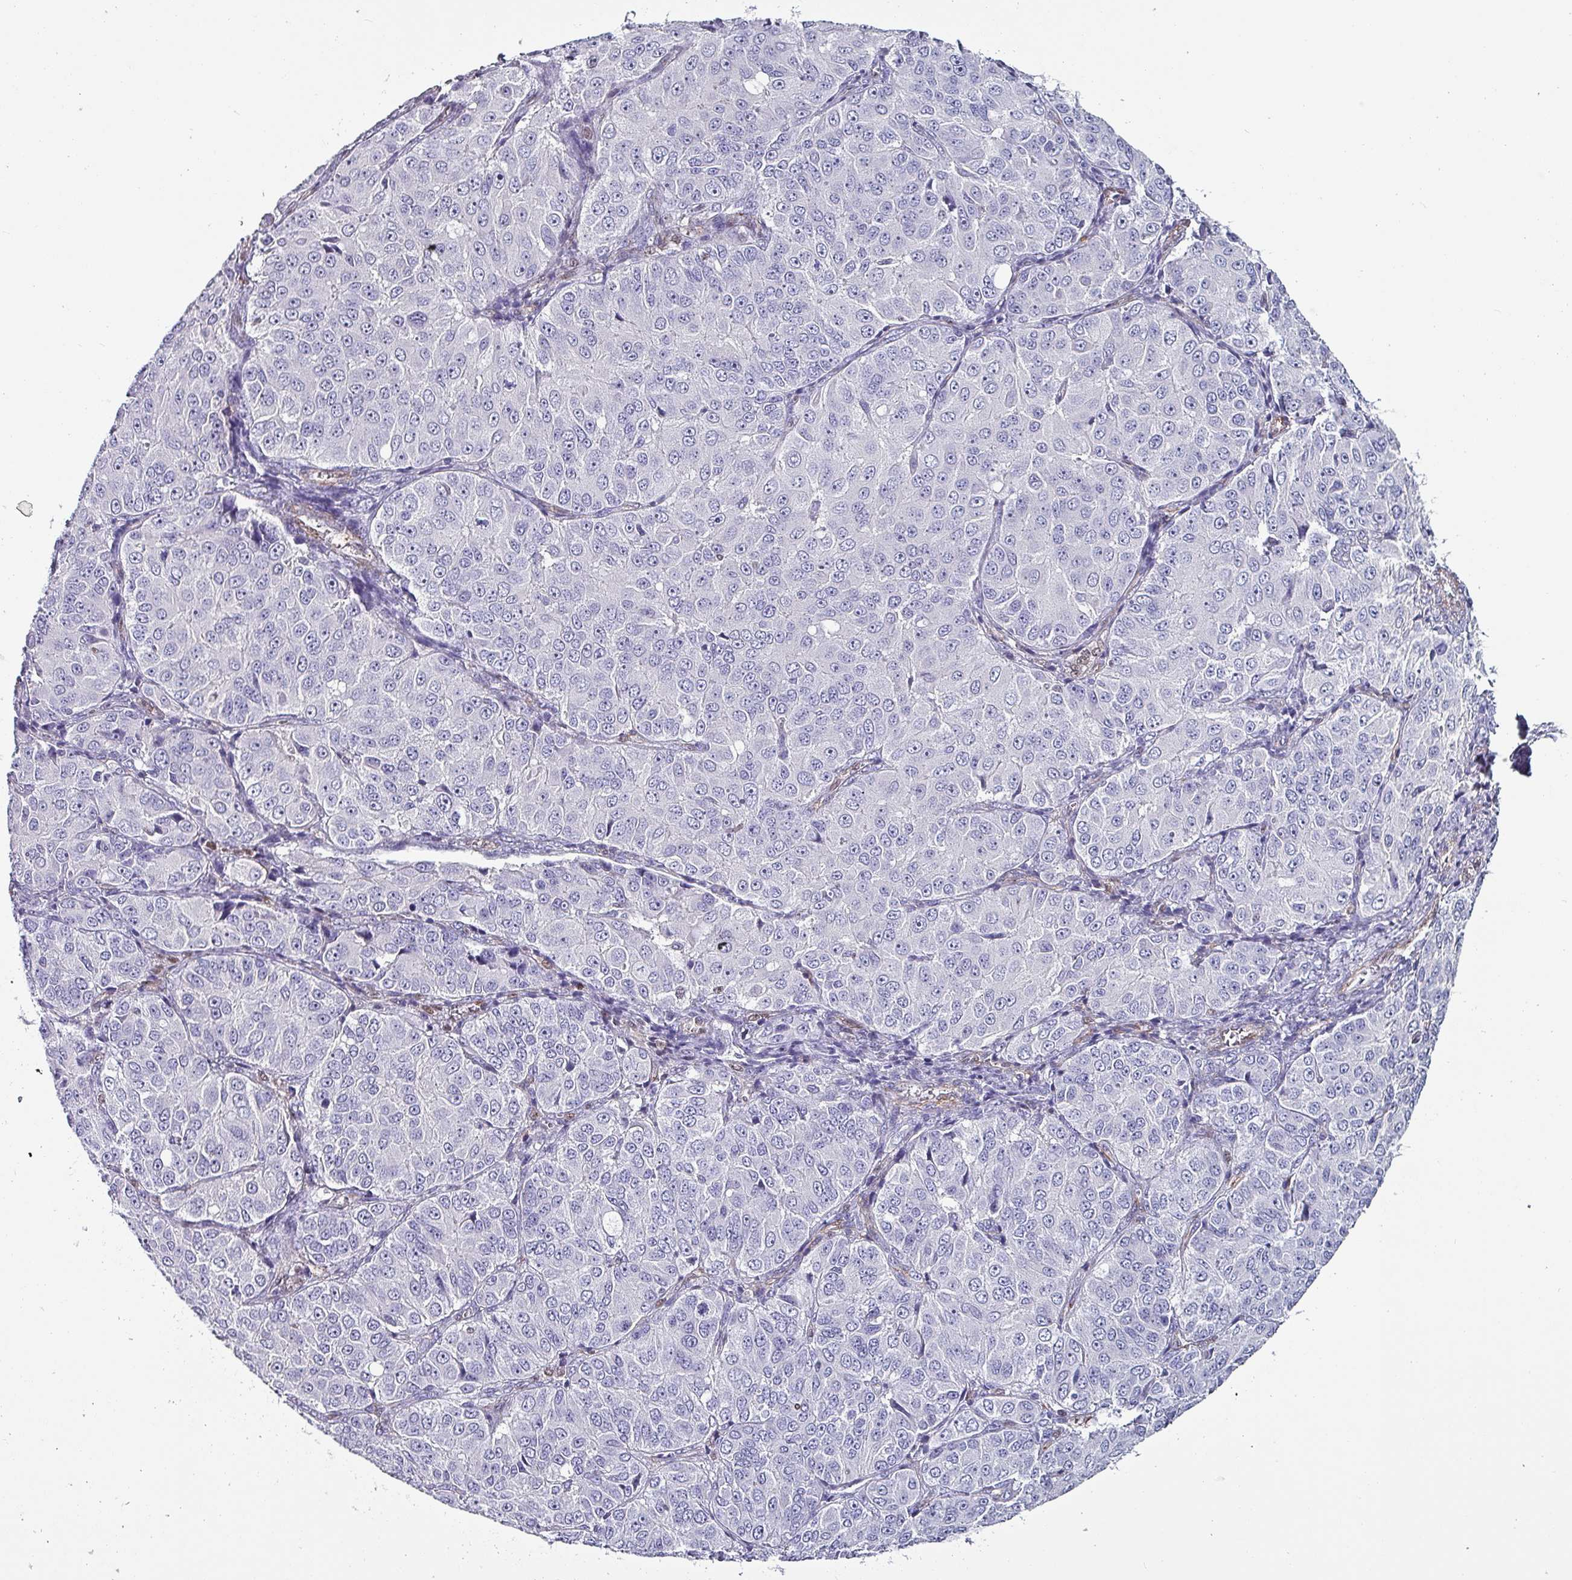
{"staining": {"intensity": "negative", "quantity": "none", "location": "none"}, "tissue": "ovarian cancer", "cell_type": "Tumor cells", "image_type": "cancer", "snomed": [{"axis": "morphology", "description": "Carcinoma, endometroid"}, {"axis": "topography", "description": "Ovary"}], "caption": "Immunohistochemistry (IHC) micrograph of neoplastic tissue: human ovarian cancer stained with DAB demonstrates no significant protein positivity in tumor cells. Brightfield microscopy of immunohistochemistry stained with DAB (brown) and hematoxylin (blue), captured at high magnification.", "gene": "ZNF816-ZNF321P", "patient": {"sex": "female", "age": 51}}